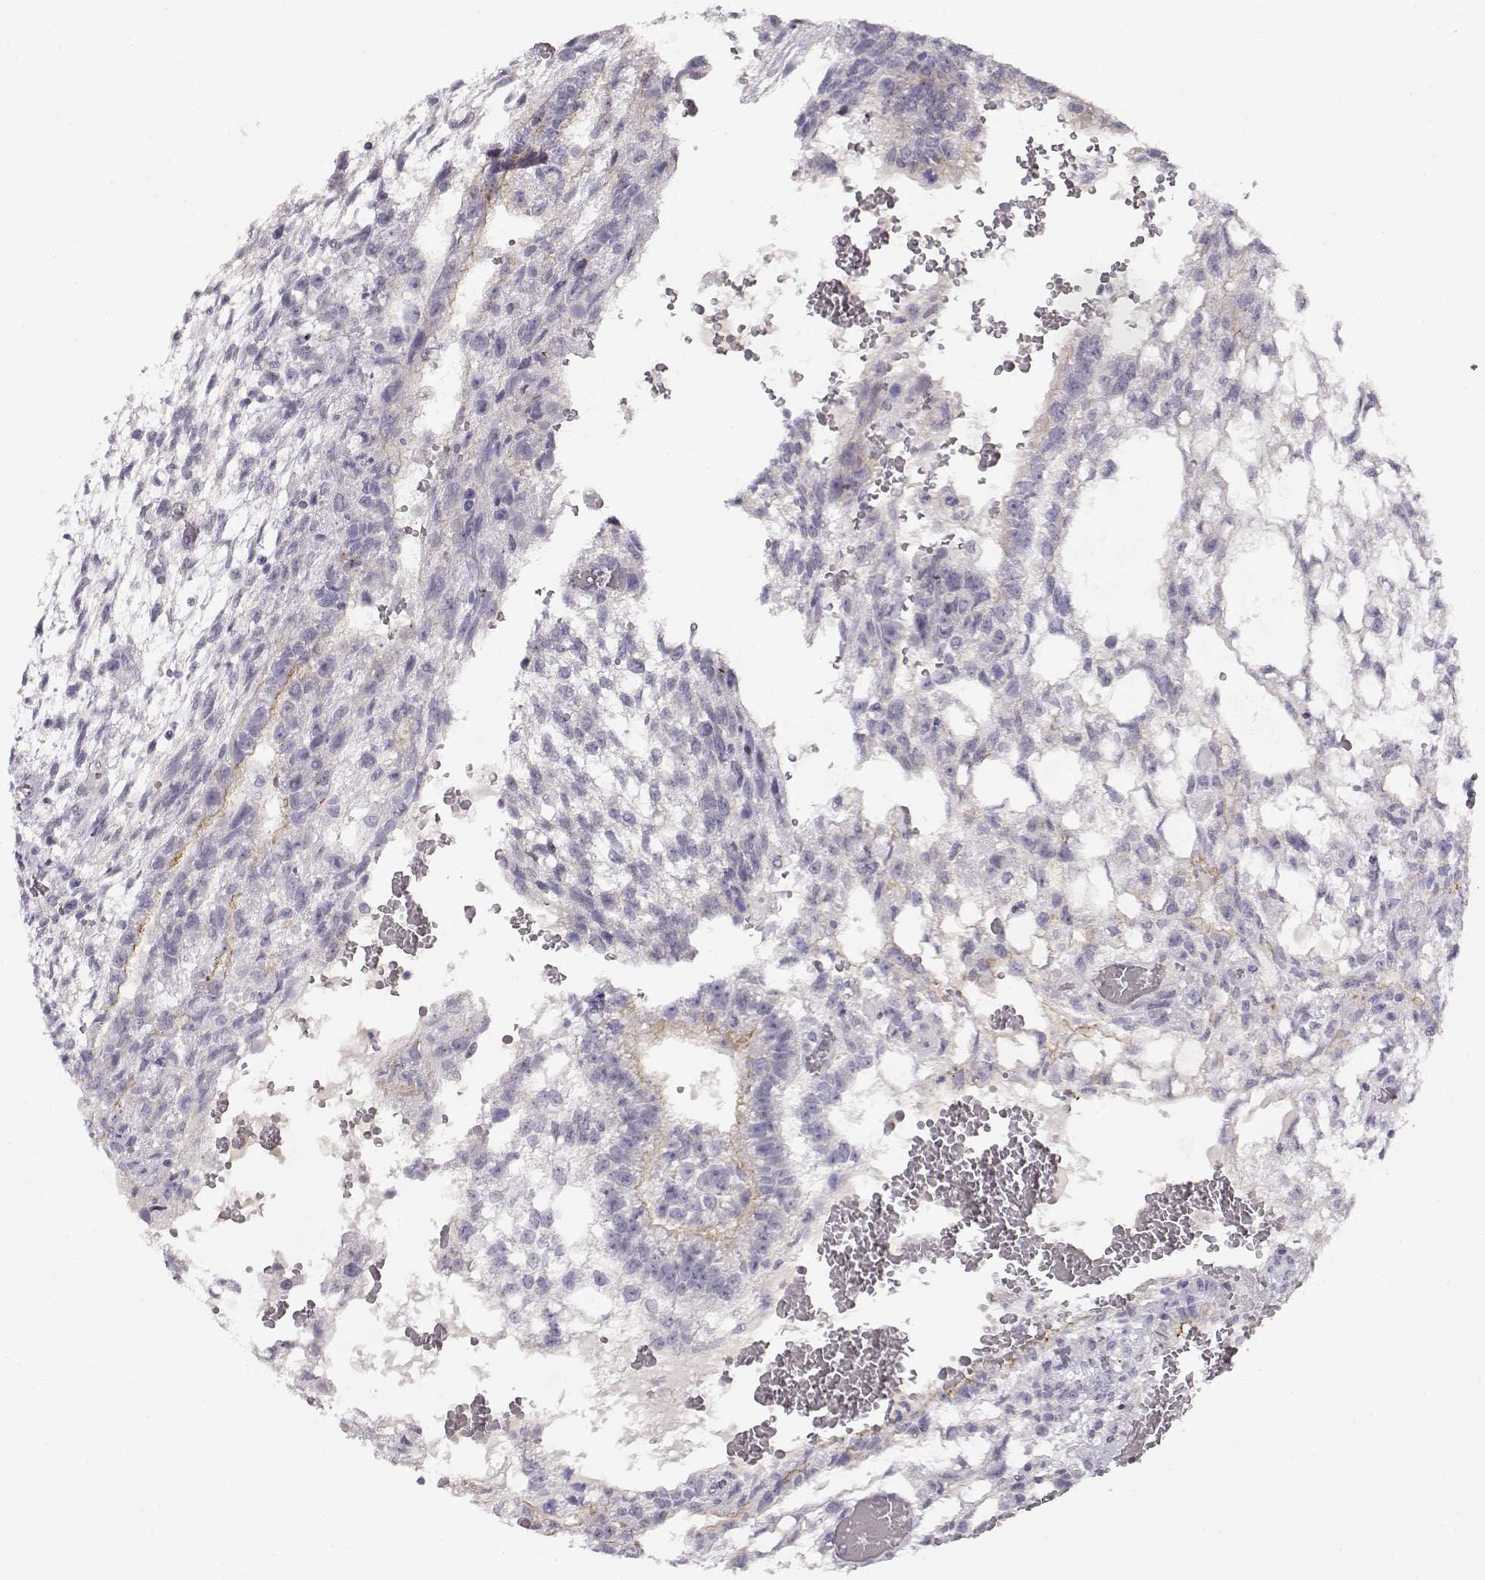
{"staining": {"intensity": "moderate", "quantity": "<25%", "location": "cytoplasmic/membranous"}, "tissue": "testis cancer", "cell_type": "Tumor cells", "image_type": "cancer", "snomed": [{"axis": "morphology", "description": "Carcinoma, Embryonal, NOS"}, {"axis": "topography", "description": "Testis"}], "caption": "Immunohistochemistry (IHC) of testis cancer (embryonal carcinoma) reveals low levels of moderate cytoplasmic/membranous staining in about <25% of tumor cells.", "gene": "CRX", "patient": {"sex": "male", "age": 32}}